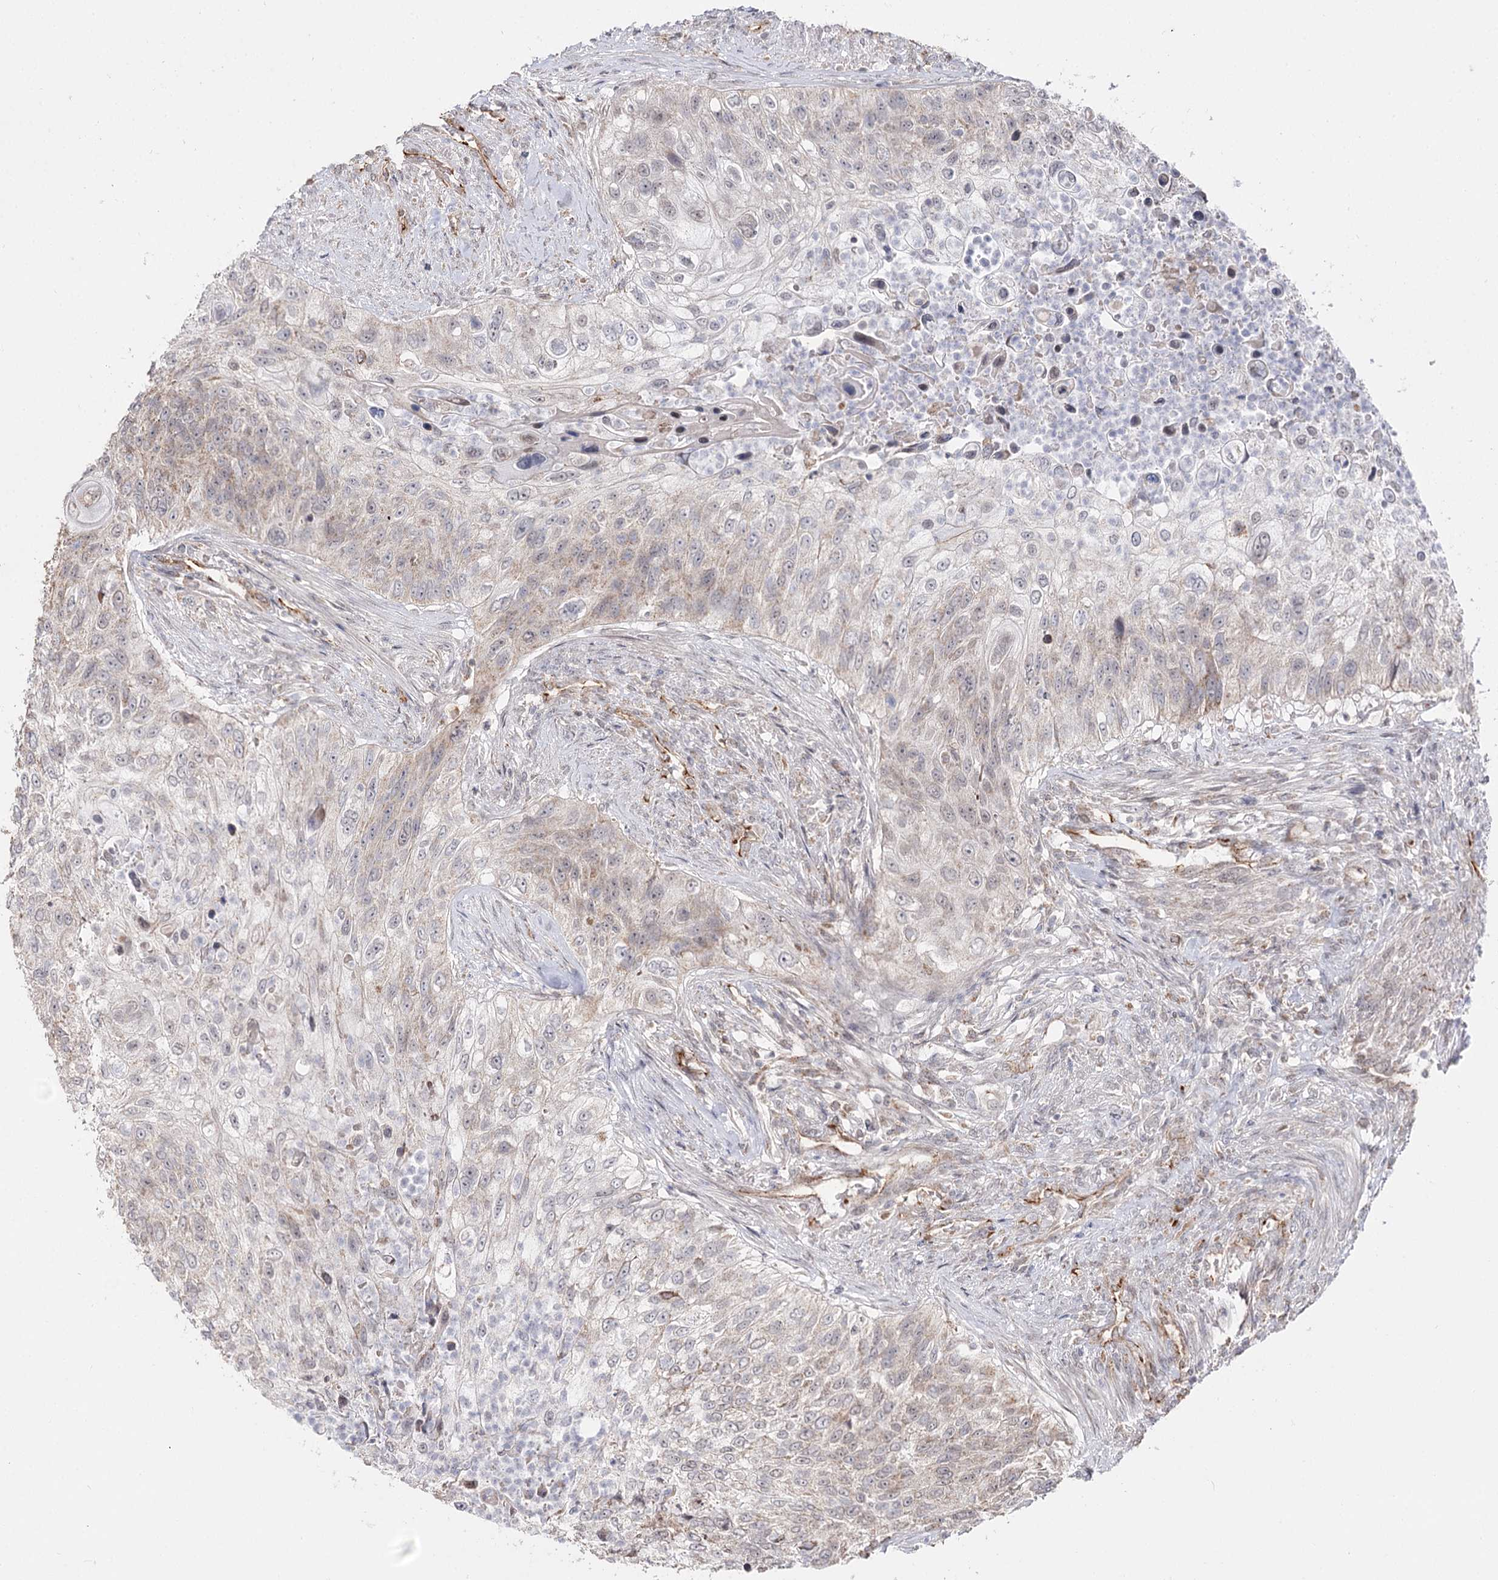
{"staining": {"intensity": "weak", "quantity": "25%-75%", "location": "cytoplasmic/membranous"}, "tissue": "urothelial cancer", "cell_type": "Tumor cells", "image_type": "cancer", "snomed": [{"axis": "morphology", "description": "Urothelial carcinoma, High grade"}, {"axis": "topography", "description": "Urinary bladder"}], "caption": "High-magnification brightfield microscopy of urothelial carcinoma (high-grade) stained with DAB (3,3'-diaminobenzidine) (brown) and counterstained with hematoxylin (blue). tumor cells exhibit weak cytoplasmic/membranous staining is identified in about25%-75% of cells. (DAB IHC, brown staining for protein, blue staining for nuclei).", "gene": "CBR4", "patient": {"sex": "female", "age": 60}}